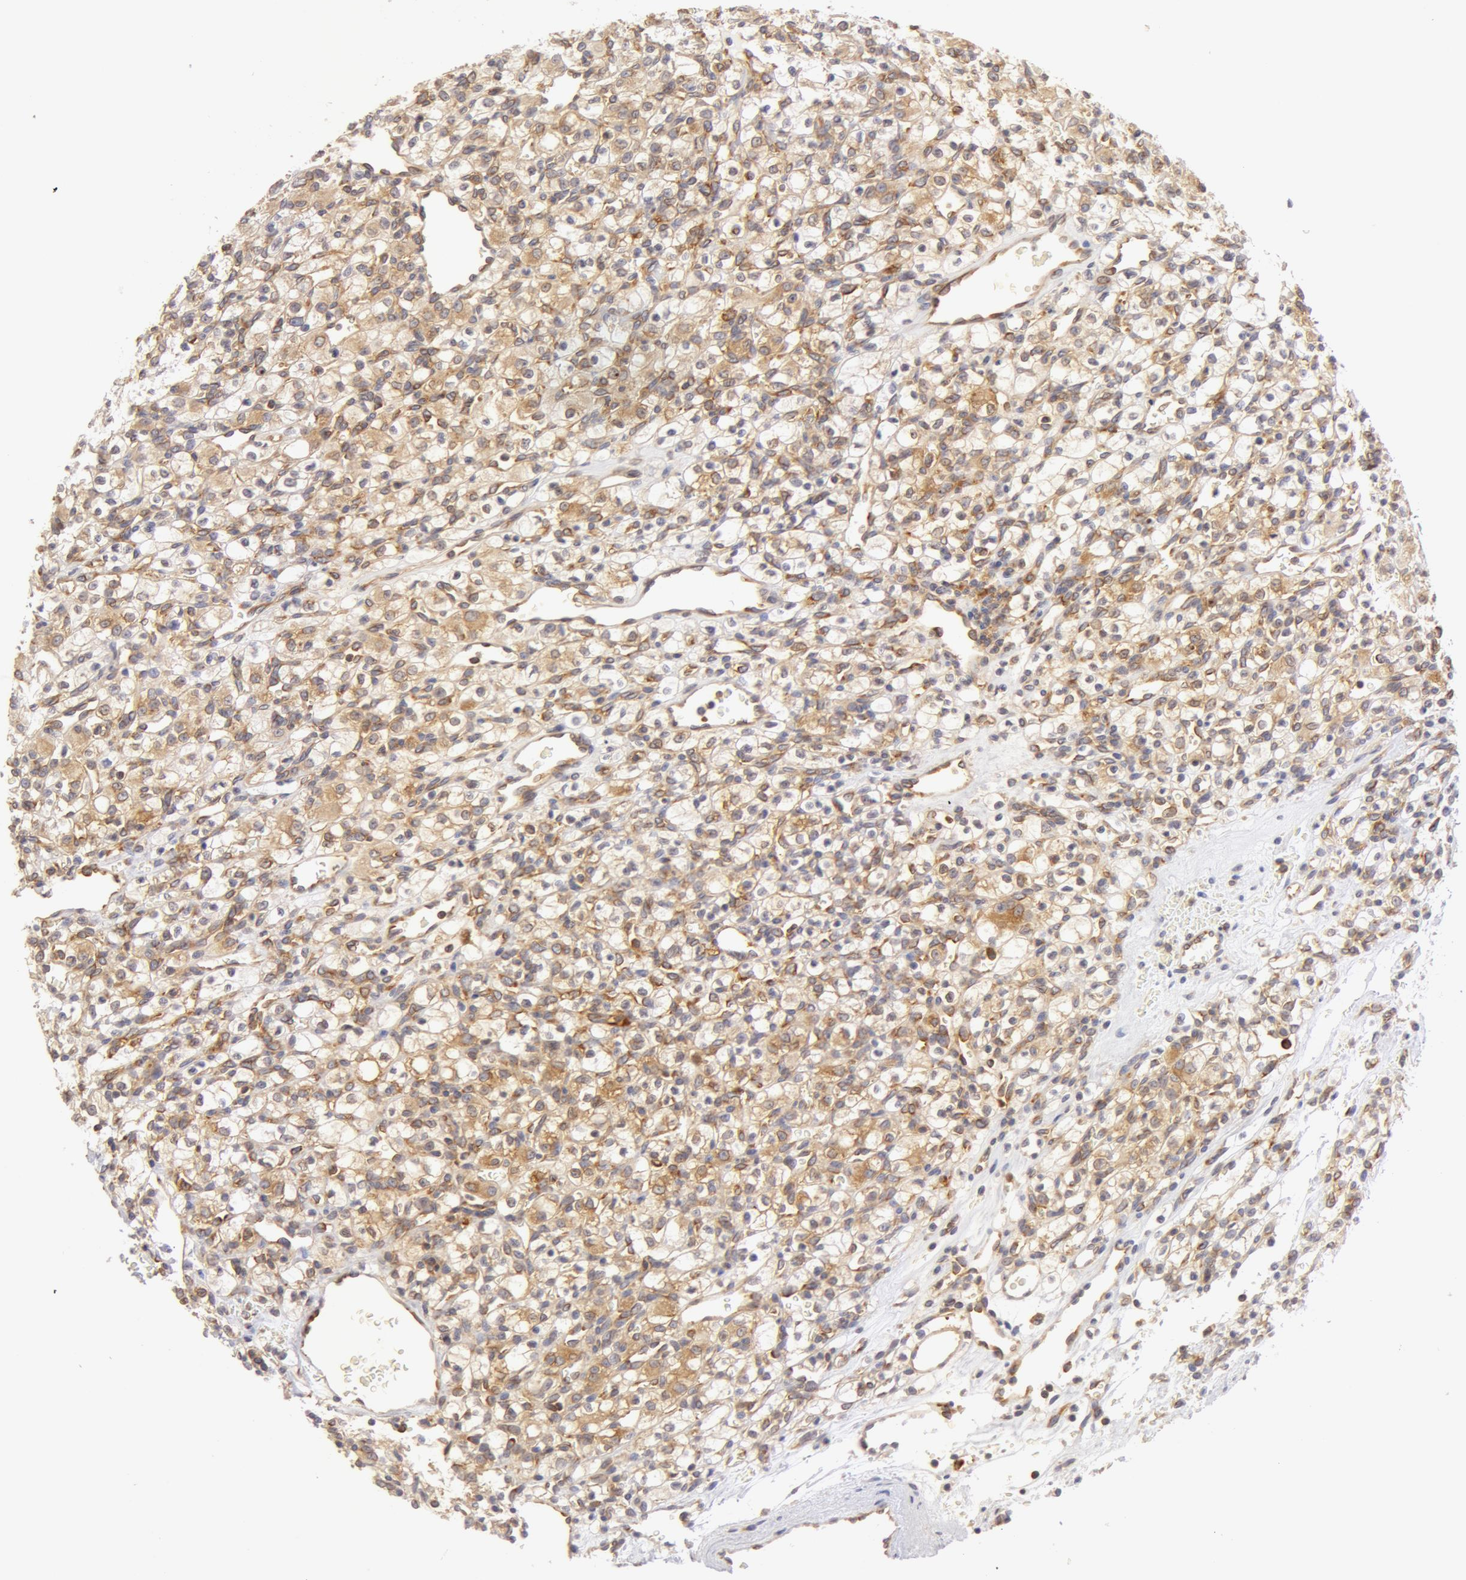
{"staining": {"intensity": "weak", "quantity": "25%-75%", "location": "cytoplasmic/membranous"}, "tissue": "renal cancer", "cell_type": "Tumor cells", "image_type": "cancer", "snomed": [{"axis": "morphology", "description": "Adenocarcinoma, NOS"}, {"axis": "topography", "description": "Kidney"}], "caption": "Human renal adenocarcinoma stained with a protein marker displays weak staining in tumor cells.", "gene": "DDX3Y", "patient": {"sex": "female", "age": 62}}